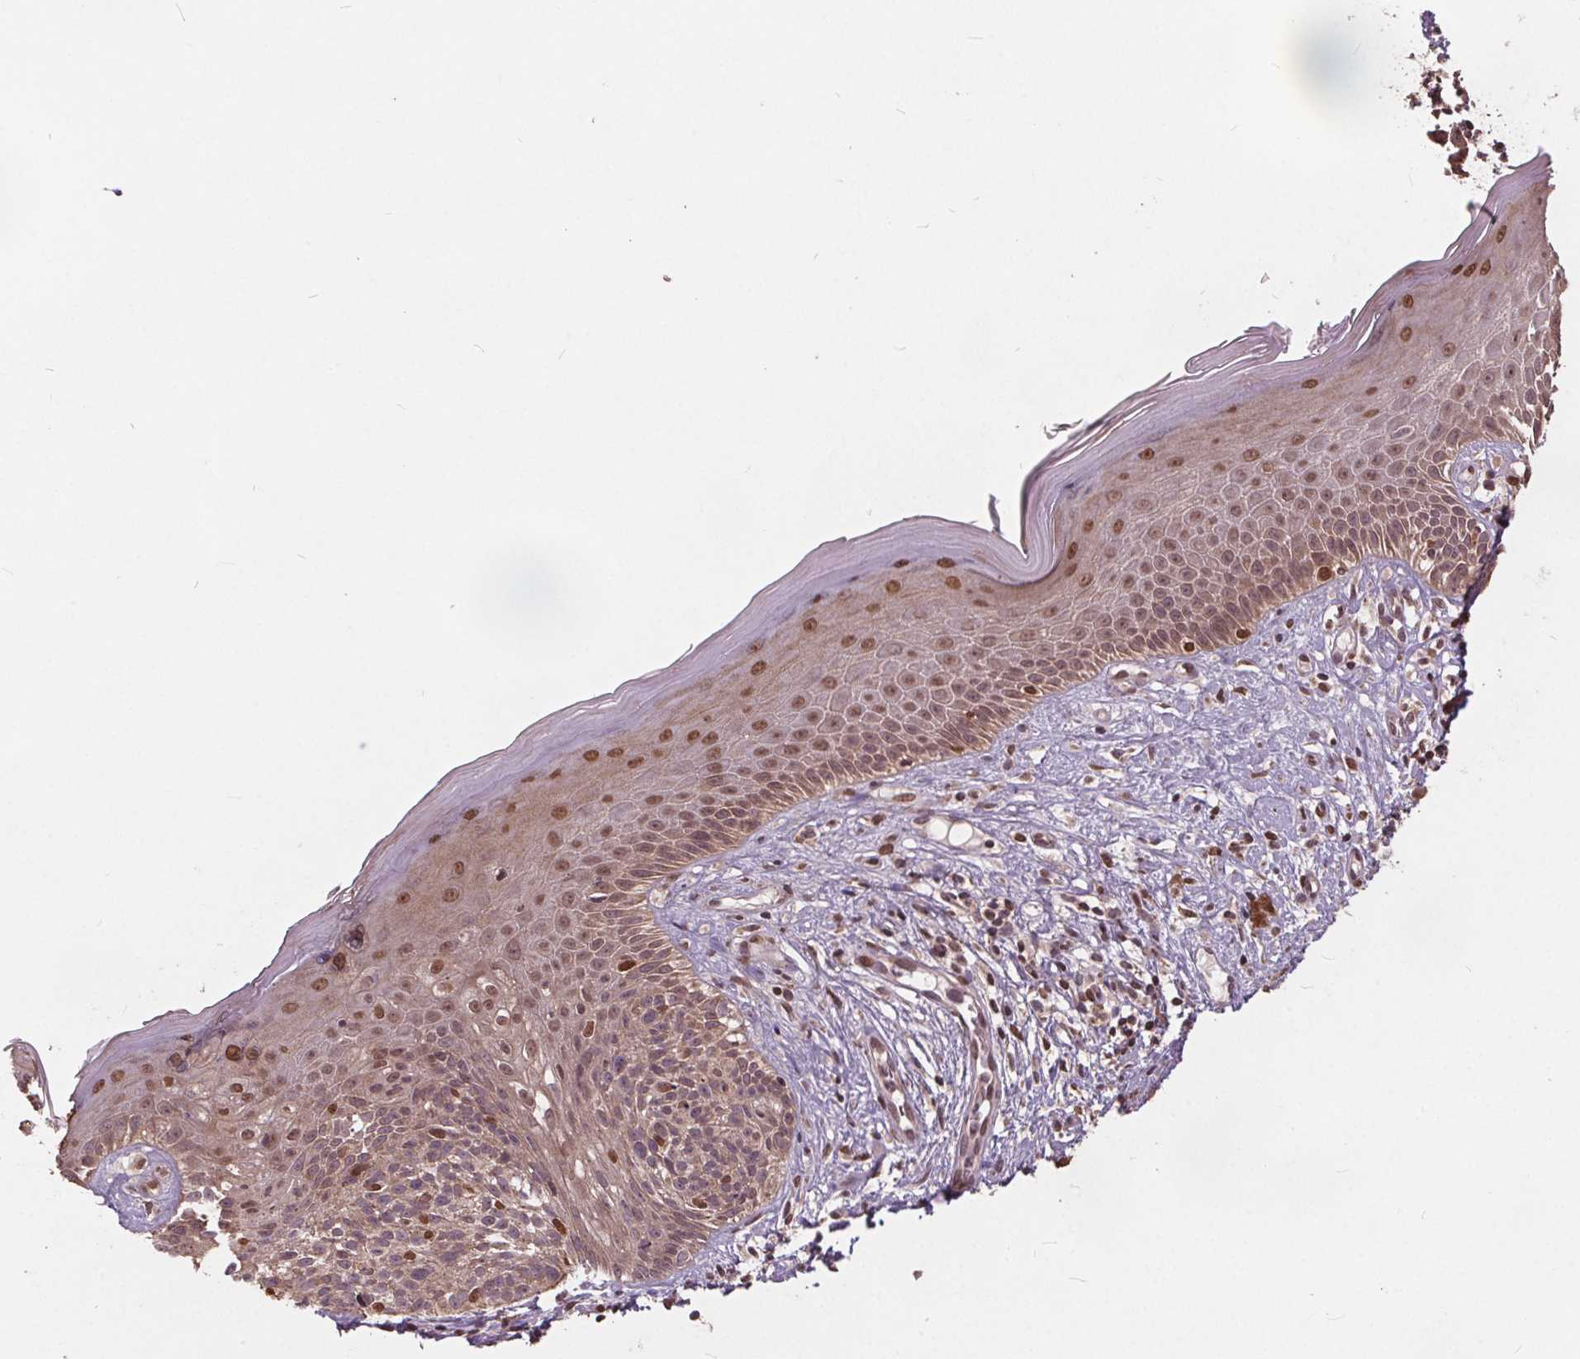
{"staining": {"intensity": "moderate", "quantity": "<25%", "location": "nuclear"}, "tissue": "skin cancer", "cell_type": "Tumor cells", "image_type": "cancer", "snomed": [{"axis": "morphology", "description": "Basal cell carcinoma"}, {"axis": "topography", "description": "Skin"}], "caption": "Tumor cells exhibit low levels of moderate nuclear positivity in approximately <25% of cells in human skin cancer (basal cell carcinoma). Ihc stains the protein of interest in brown and the nuclei are stained blue.", "gene": "HIF1AN", "patient": {"sex": "male", "age": 79}}